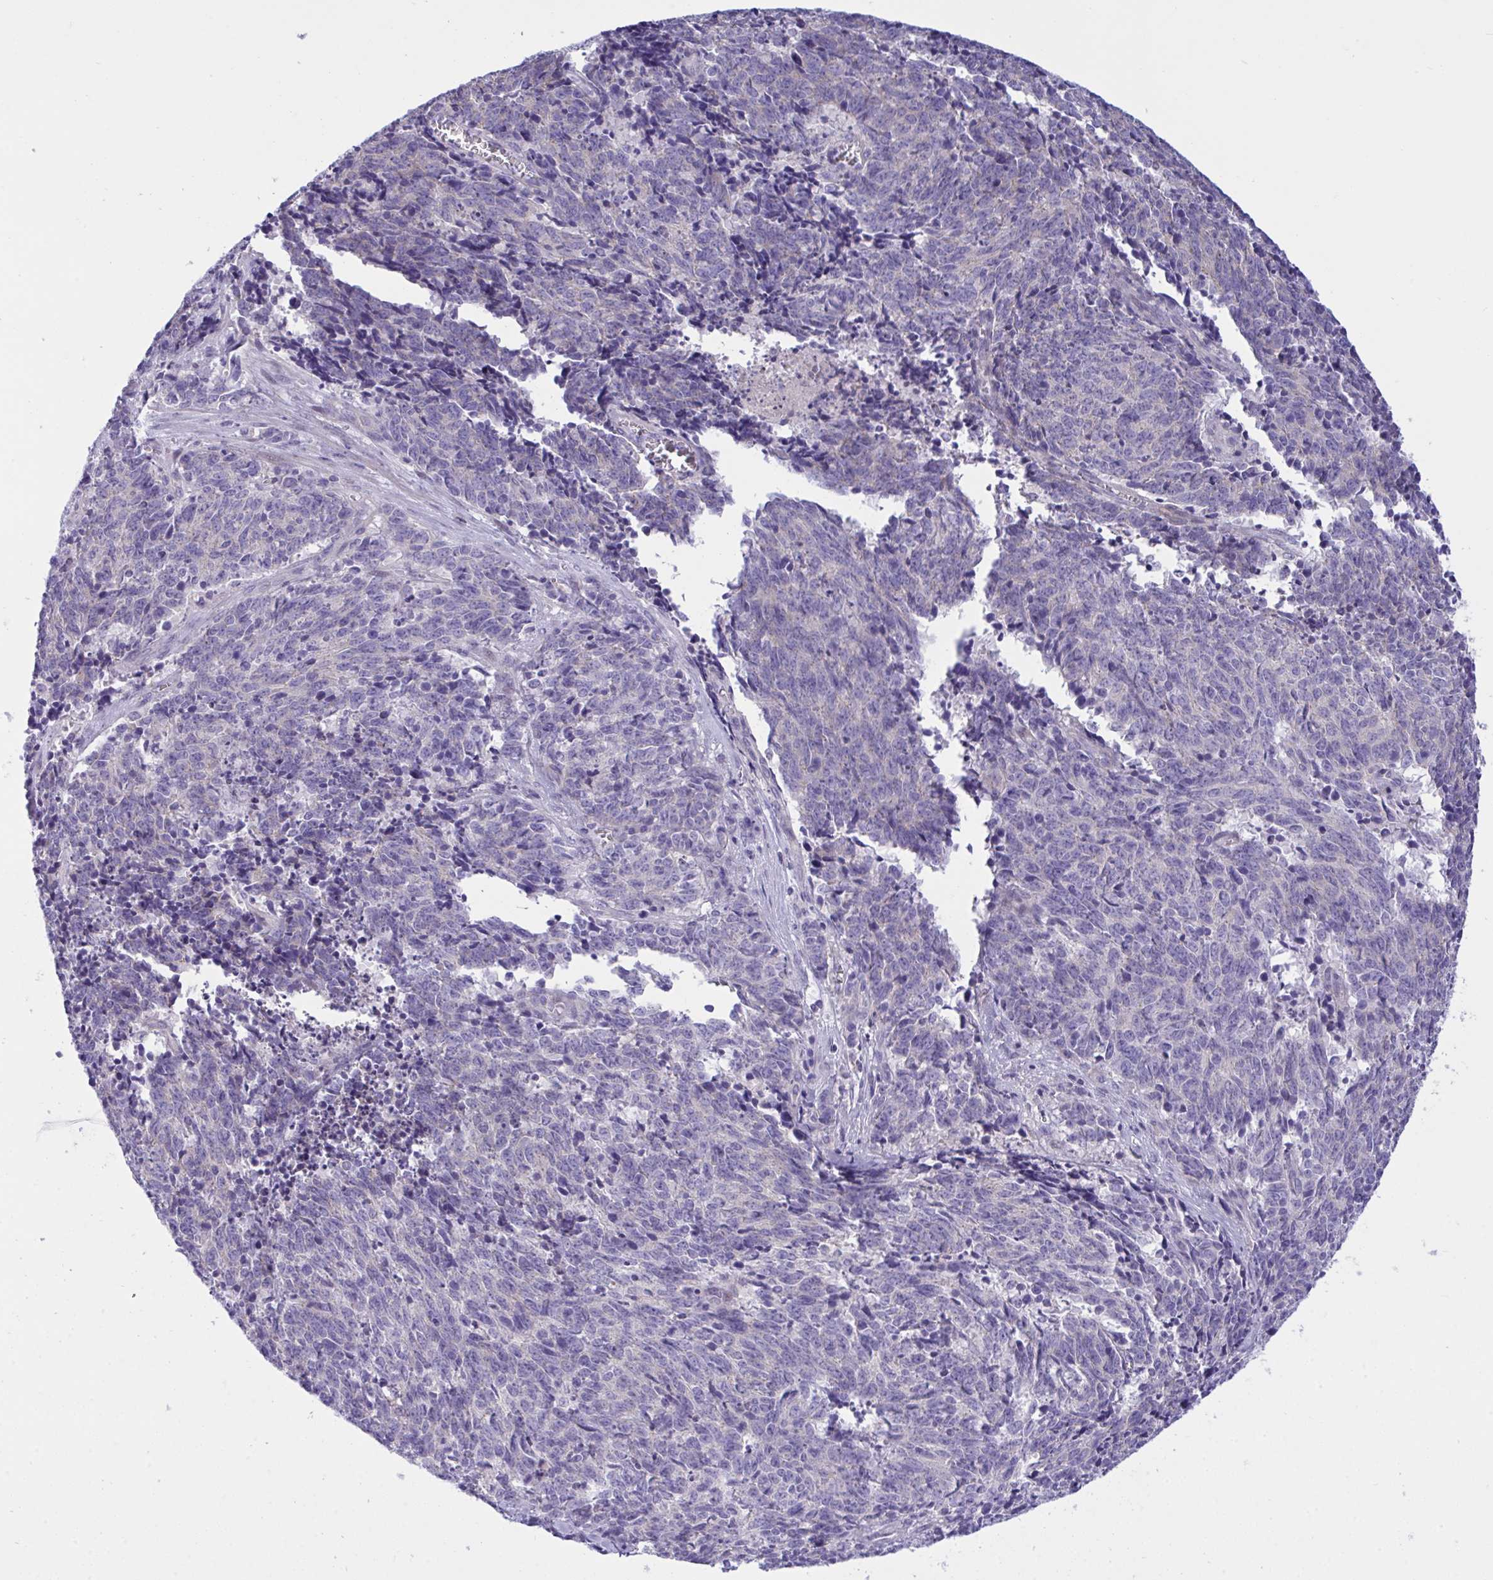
{"staining": {"intensity": "negative", "quantity": "none", "location": "none"}, "tissue": "cervical cancer", "cell_type": "Tumor cells", "image_type": "cancer", "snomed": [{"axis": "morphology", "description": "Squamous cell carcinoma, NOS"}, {"axis": "topography", "description": "Cervix"}], "caption": "Immunohistochemical staining of cervical cancer (squamous cell carcinoma) reveals no significant expression in tumor cells.", "gene": "WDR97", "patient": {"sex": "female", "age": 29}}